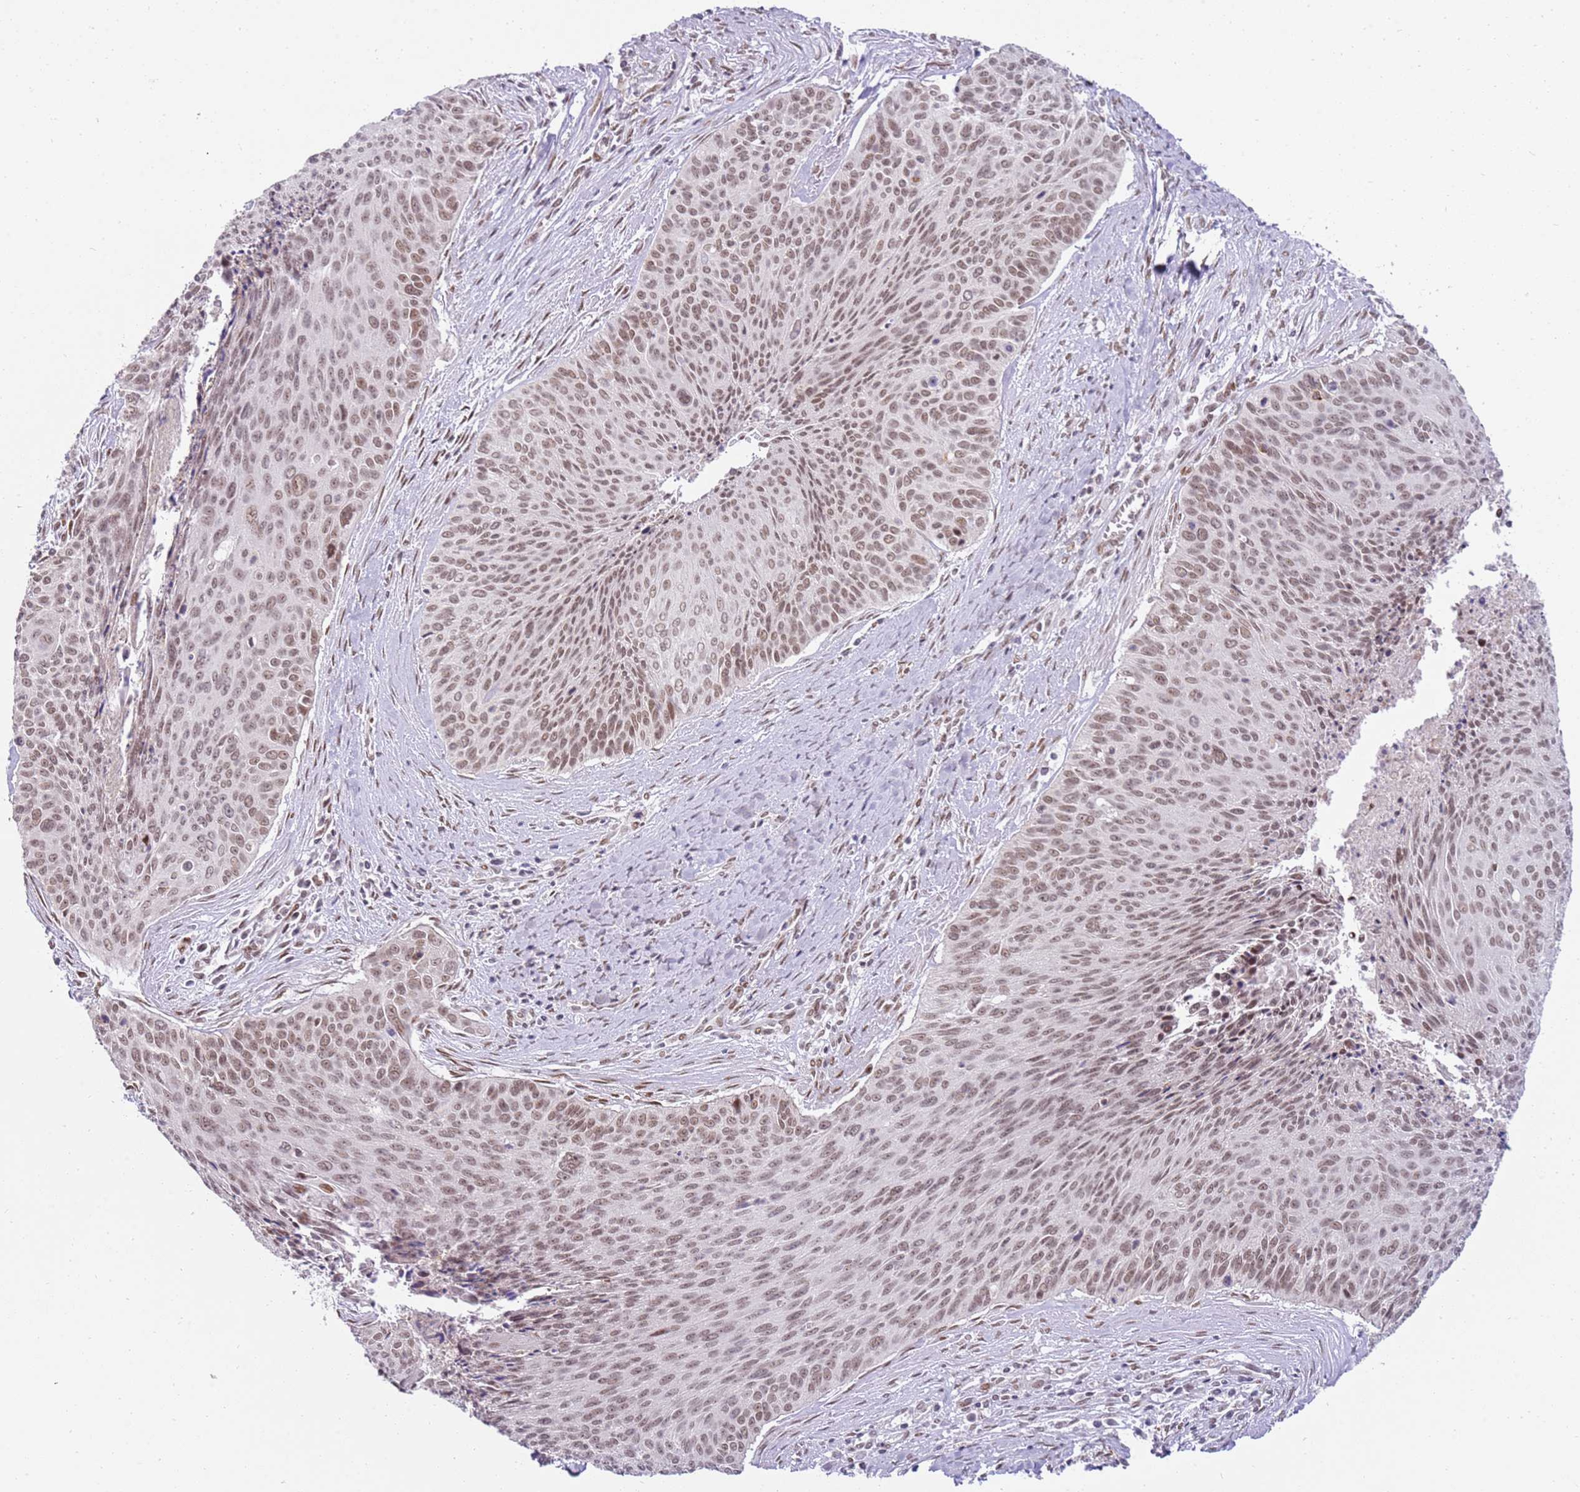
{"staining": {"intensity": "moderate", "quantity": ">75%", "location": "nuclear"}, "tissue": "cervical cancer", "cell_type": "Tumor cells", "image_type": "cancer", "snomed": [{"axis": "morphology", "description": "Squamous cell carcinoma, NOS"}, {"axis": "topography", "description": "Cervix"}], "caption": "Brown immunohistochemical staining in cervical cancer (squamous cell carcinoma) exhibits moderate nuclear staining in approximately >75% of tumor cells. The staining is performed using DAB brown chromogen to label protein expression. The nuclei are counter-stained blue using hematoxylin.", "gene": "PHC2", "patient": {"sex": "female", "age": 55}}